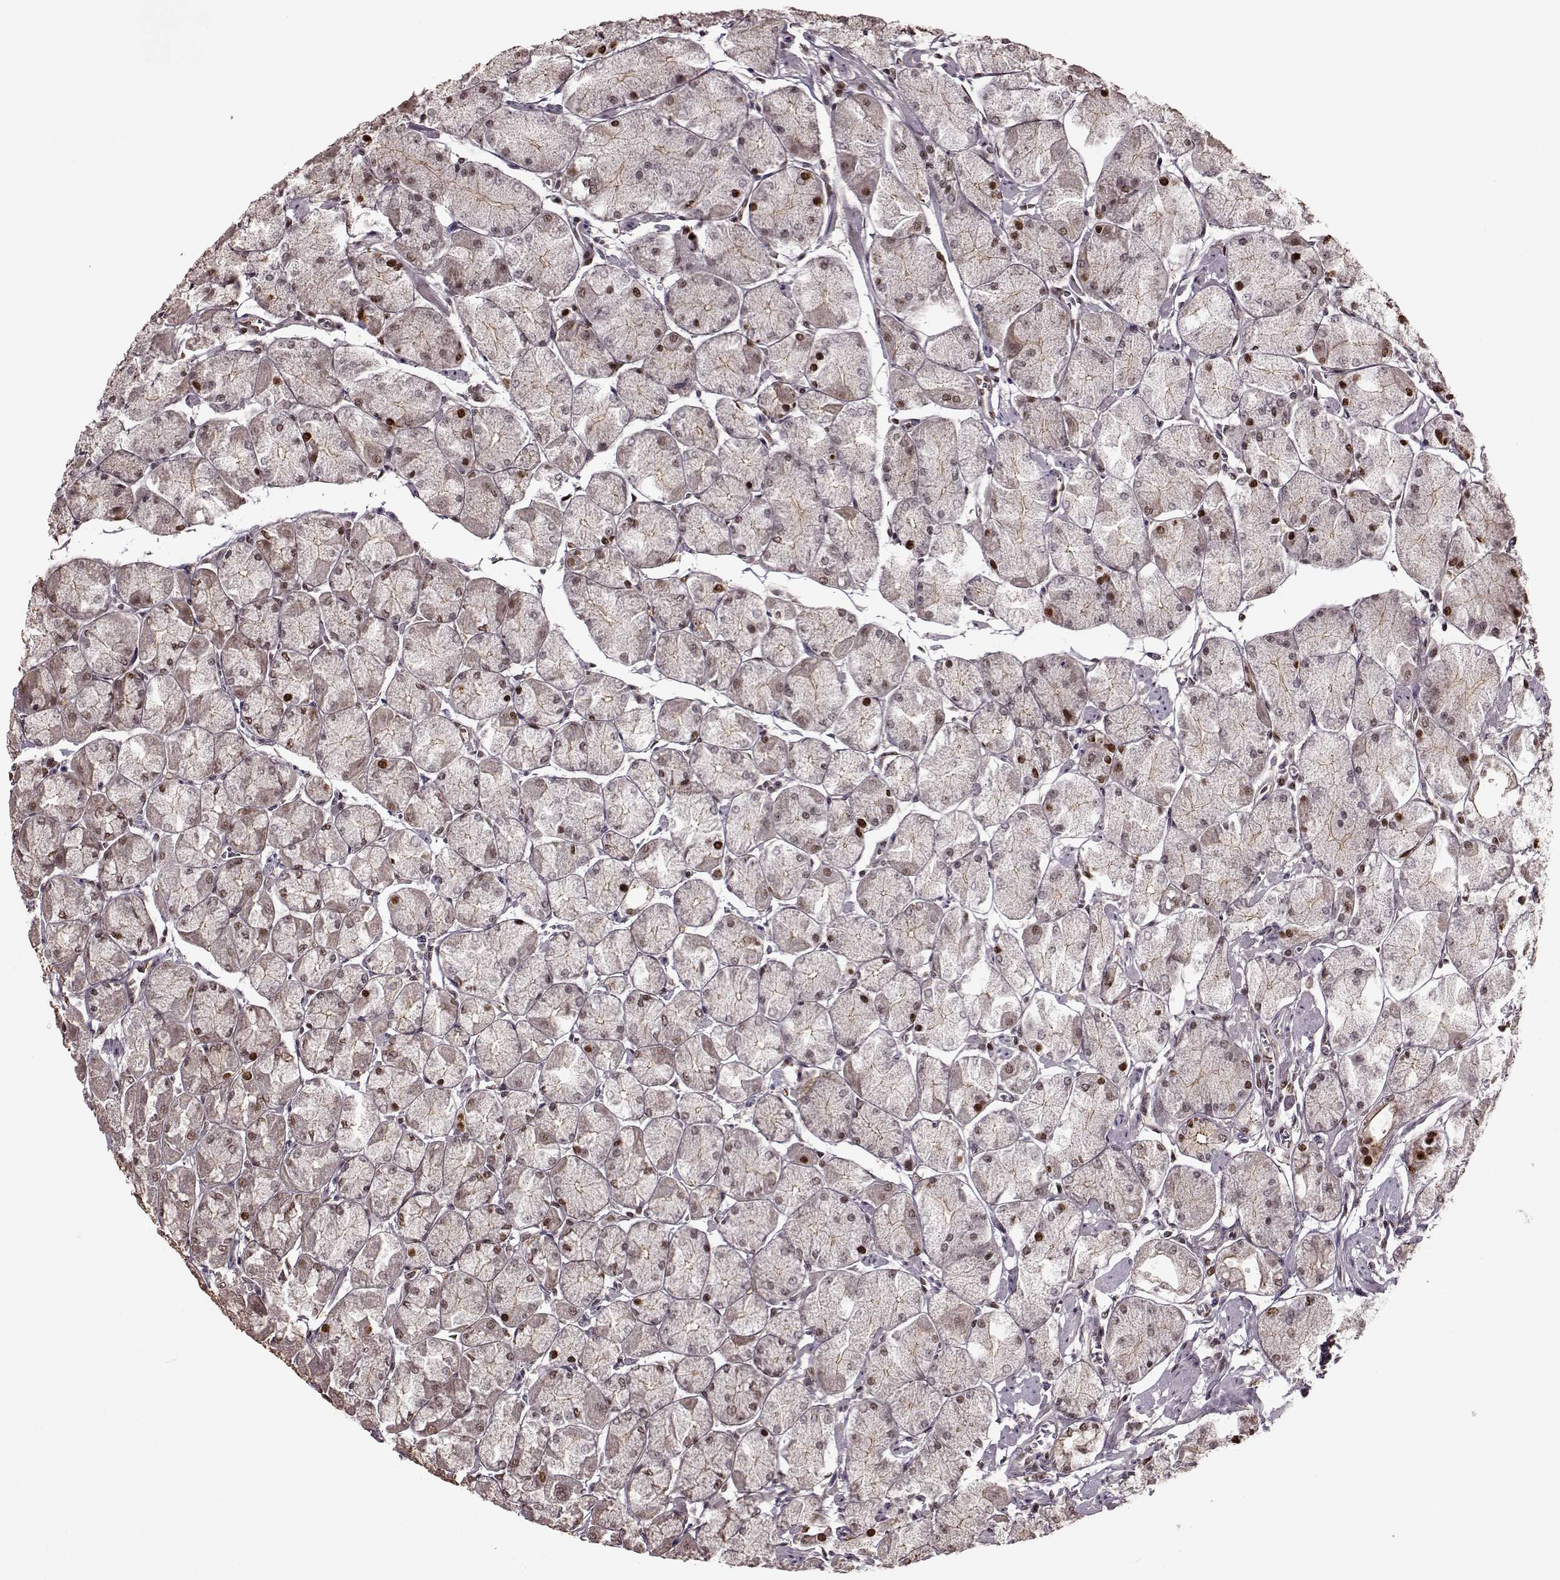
{"staining": {"intensity": "moderate", "quantity": "<25%", "location": "cytoplasmic/membranous"}, "tissue": "stomach", "cell_type": "Glandular cells", "image_type": "normal", "snomed": [{"axis": "morphology", "description": "Normal tissue, NOS"}, {"axis": "topography", "description": "Stomach, upper"}], "caption": "Immunohistochemical staining of normal stomach reveals moderate cytoplasmic/membranous protein expression in about <25% of glandular cells.", "gene": "FTO", "patient": {"sex": "male", "age": 60}}